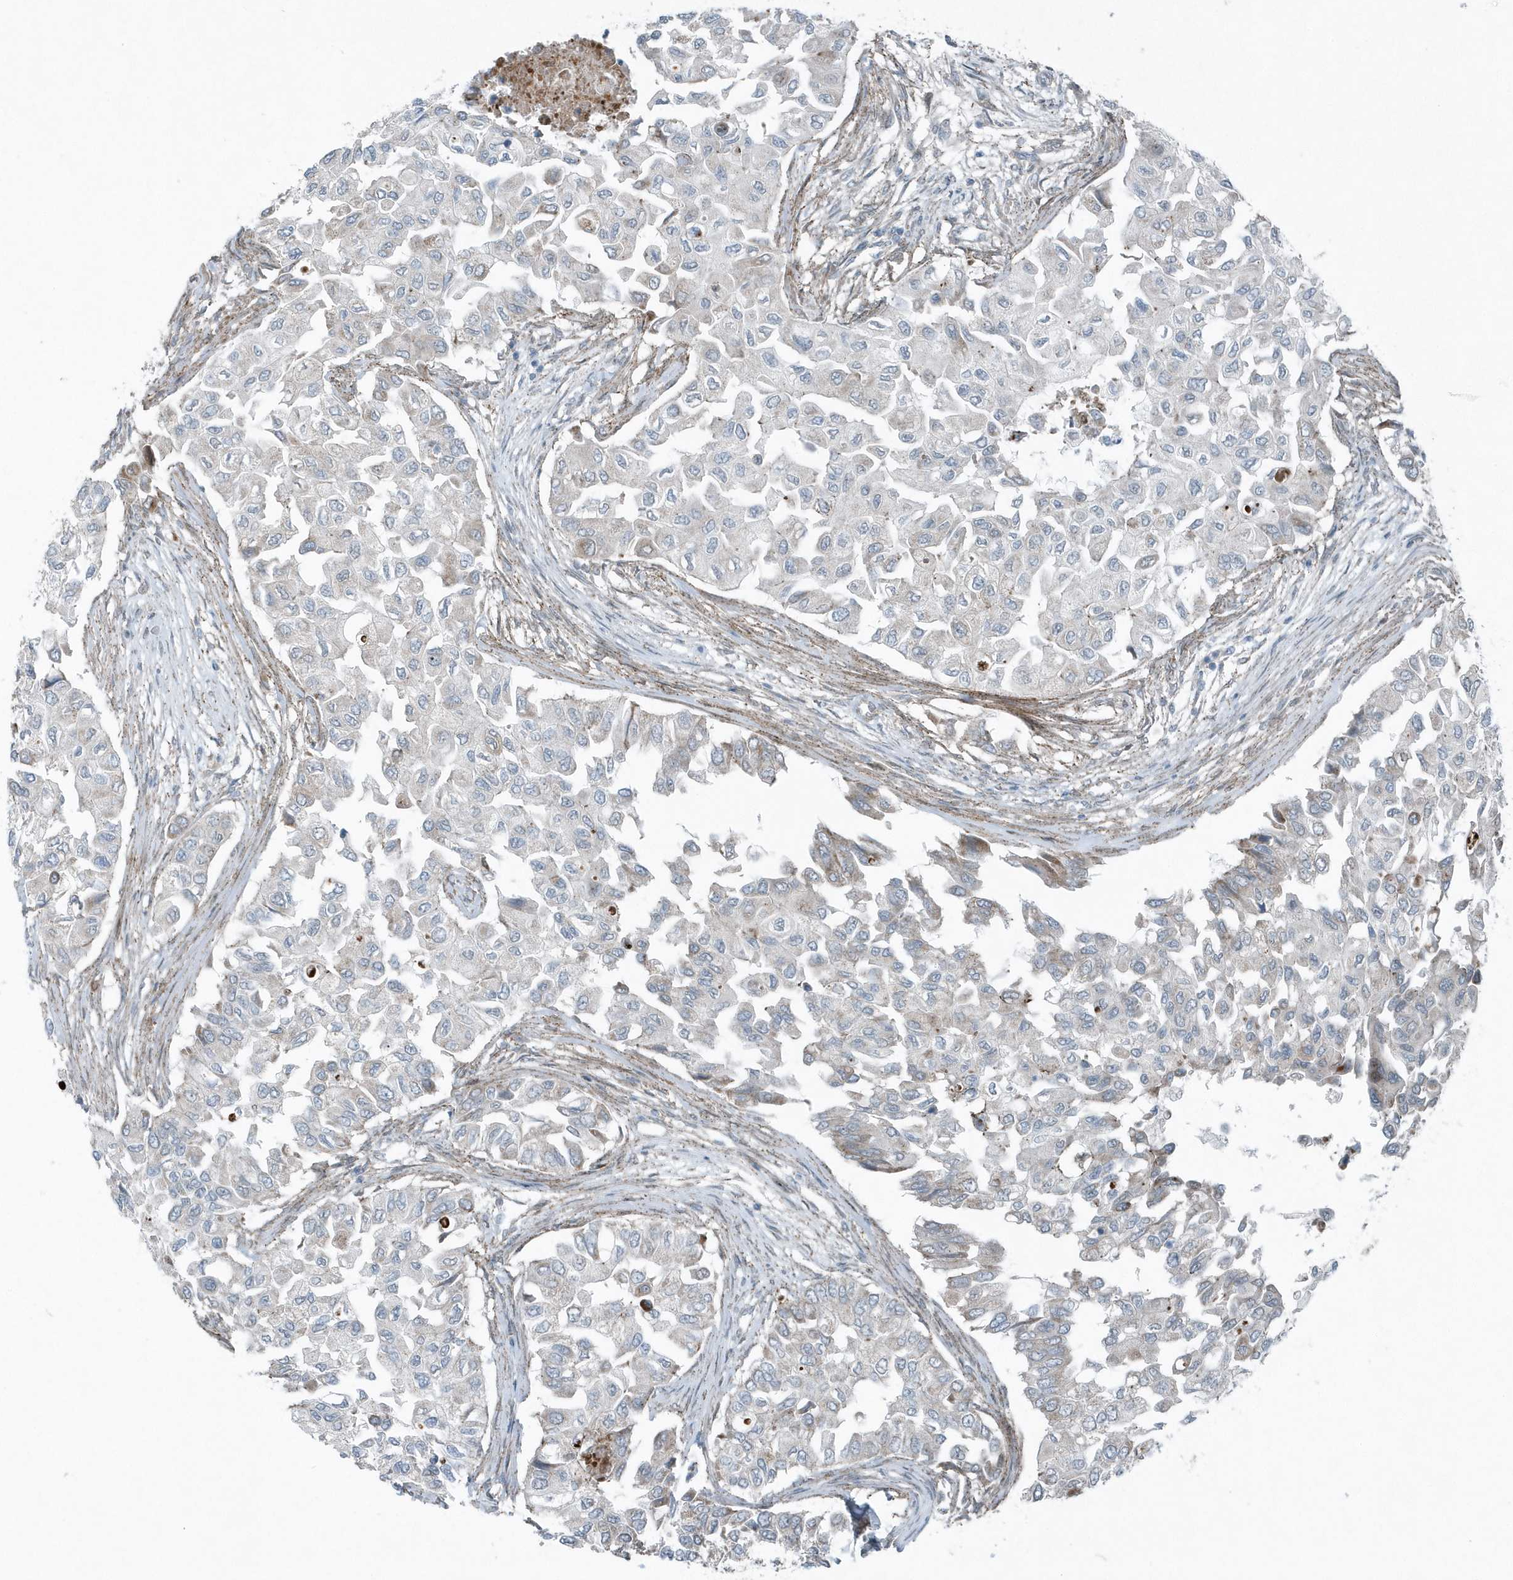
{"staining": {"intensity": "negative", "quantity": "none", "location": "none"}, "tissue": "breast cancer", "cell_type": "Tumor cells", "image_type": "cancer", "snomed": [{"axis": "morphology", "description": "Normal tissue, NOS"}, {"axis": "morphology", "description": "Duct carcinoma"}, {"axis": "topography", "description": "Breast"}], "caption": "DAB (3,3'-diaminobenzidine) immunohistochemical staining of human breast cancer demonstrates no significant positivity in tumor cells.", "gene": "GCC2", "patient": {"sex": "female", "age": 49}}